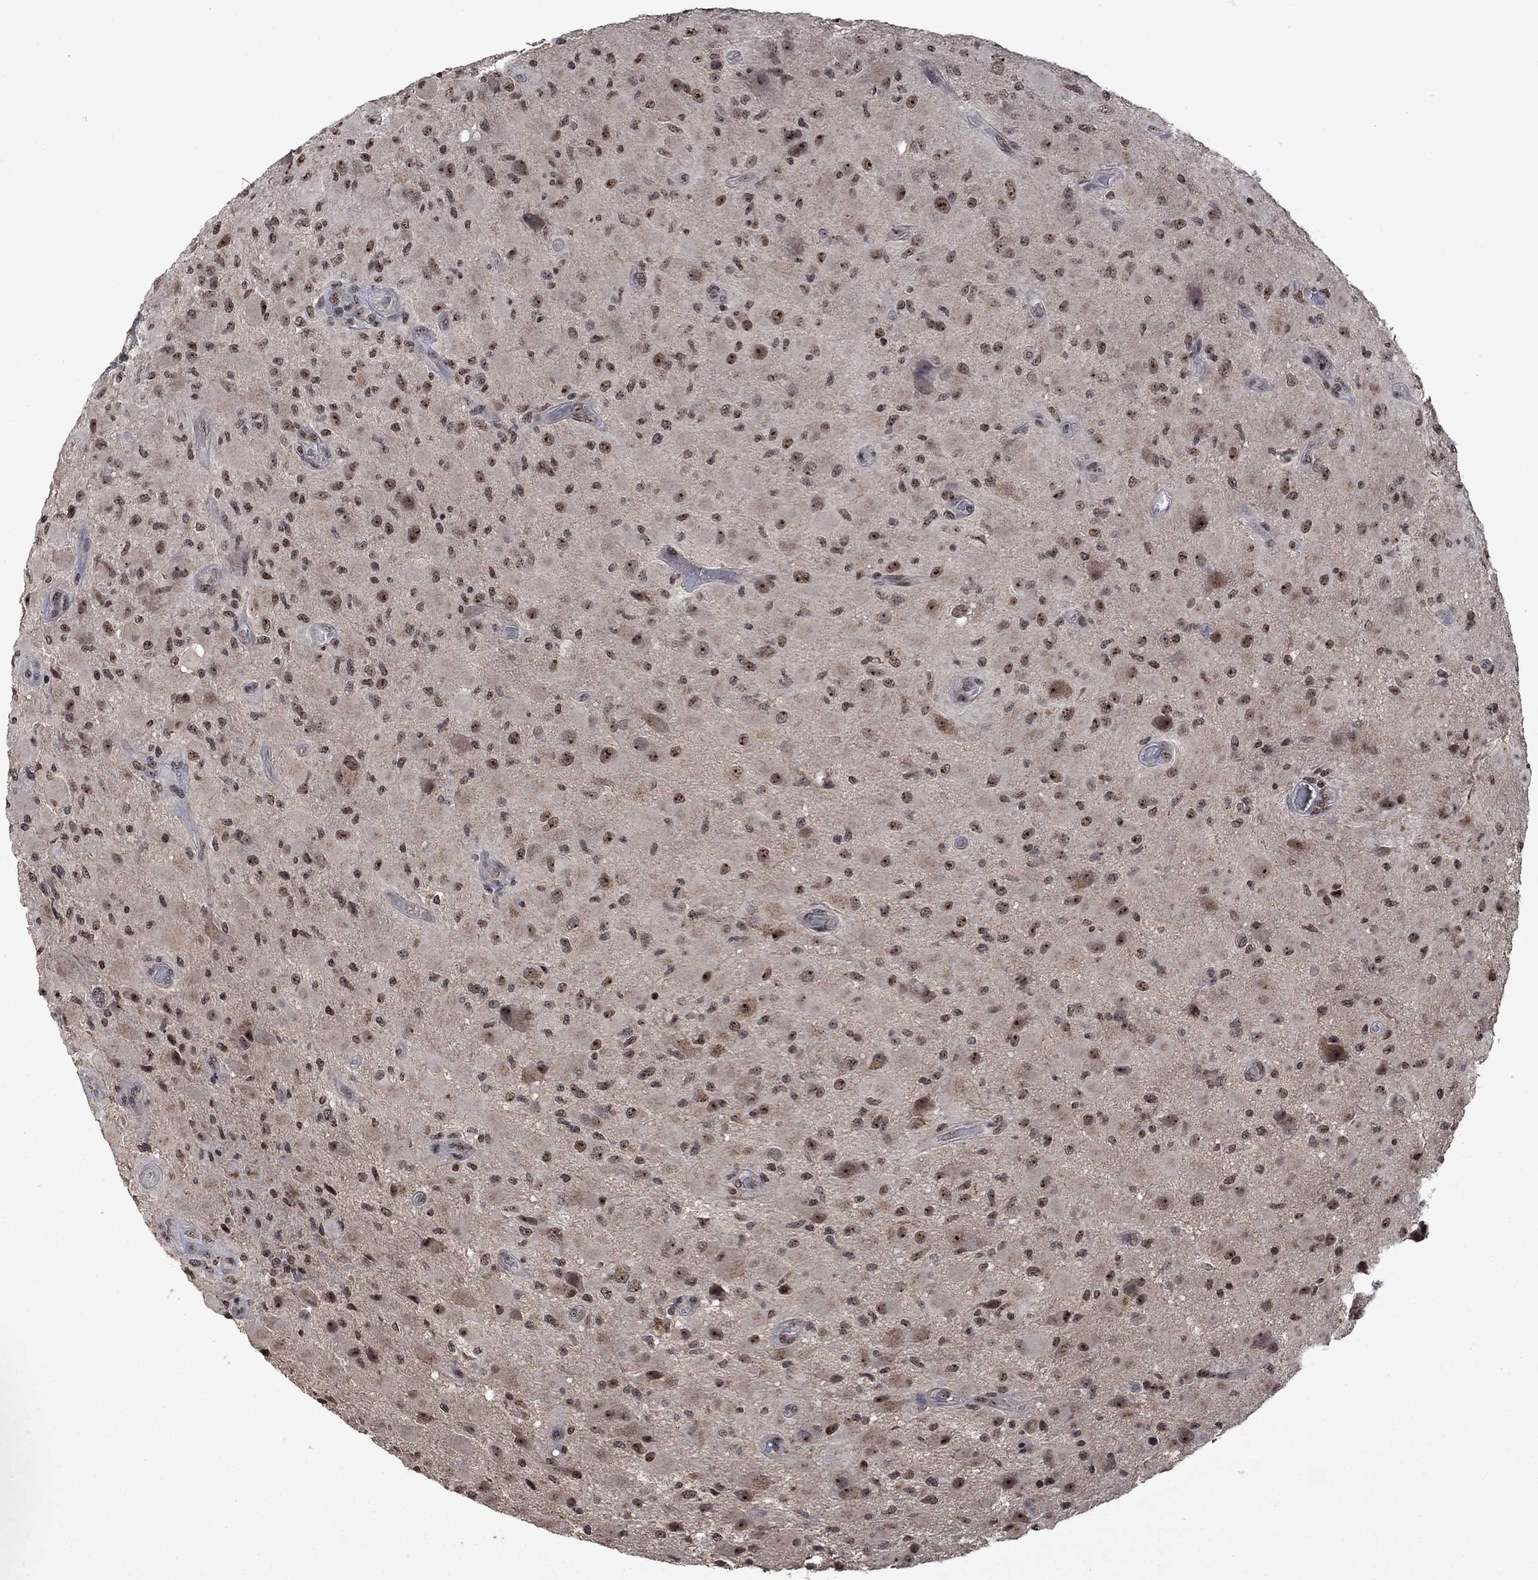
{"staining": {"intensity": "moderate", "quantity": "25%-75%", "location": "nuclear"}, "tissue": "glioma", "cell_type": "Tumor cells", "image_type": "cancer", "snomed": [{"axis": "morphology", "description": "Glioma, malignant, High grade"}, {"axis": "topography", "description": "Cerebral cortex"}], "caption": "A histopathology image of glioma stained for a protein demonstrates moderate nuclear brown staining in tumor cells.", "gene": "FBL", "patient": {"sex": "male", "age": 35}}